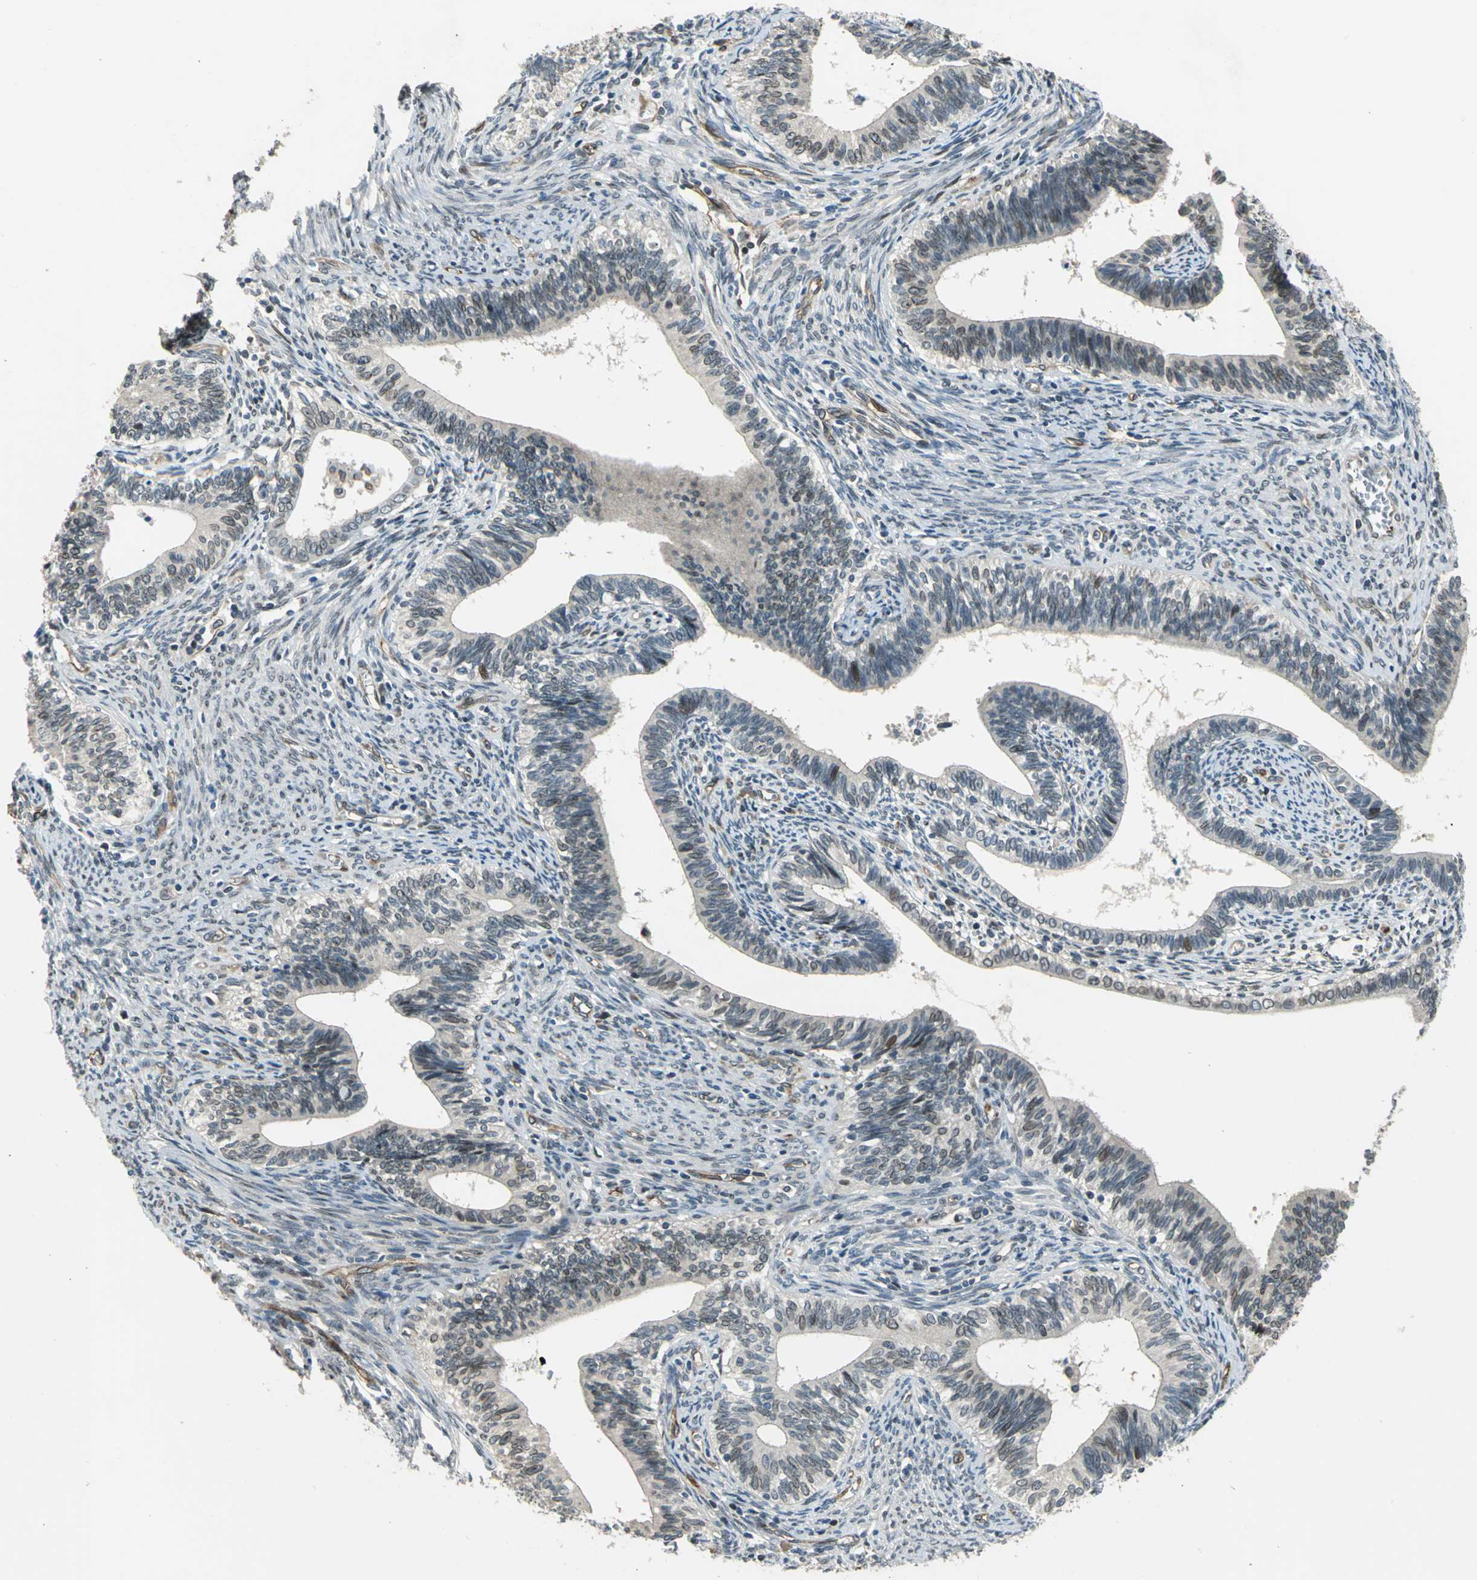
{"staining": {"intensity": "weak", "quantity": "<25%", "location": "nuclear"}, "tissue": "cervical cancer", "cell_type": "Tumor cells", "image_type": "cancer", "snomed": [{"axis": "morphology", "description": "Adenocarcinoma, NOS"}, {"axis": "topography", "description": "Cervix"}], "caption": "Adenocarcinoma (cervical) was stained to show a protein in brown. There is no significant staining in tumor cells. Brightfield microscopy of IHC stained with DAB (brown) and hematoxylin (blue), captured at high magnification.", "gene": "BRIP1", "patient": {"sex": "female", "age": 44}}